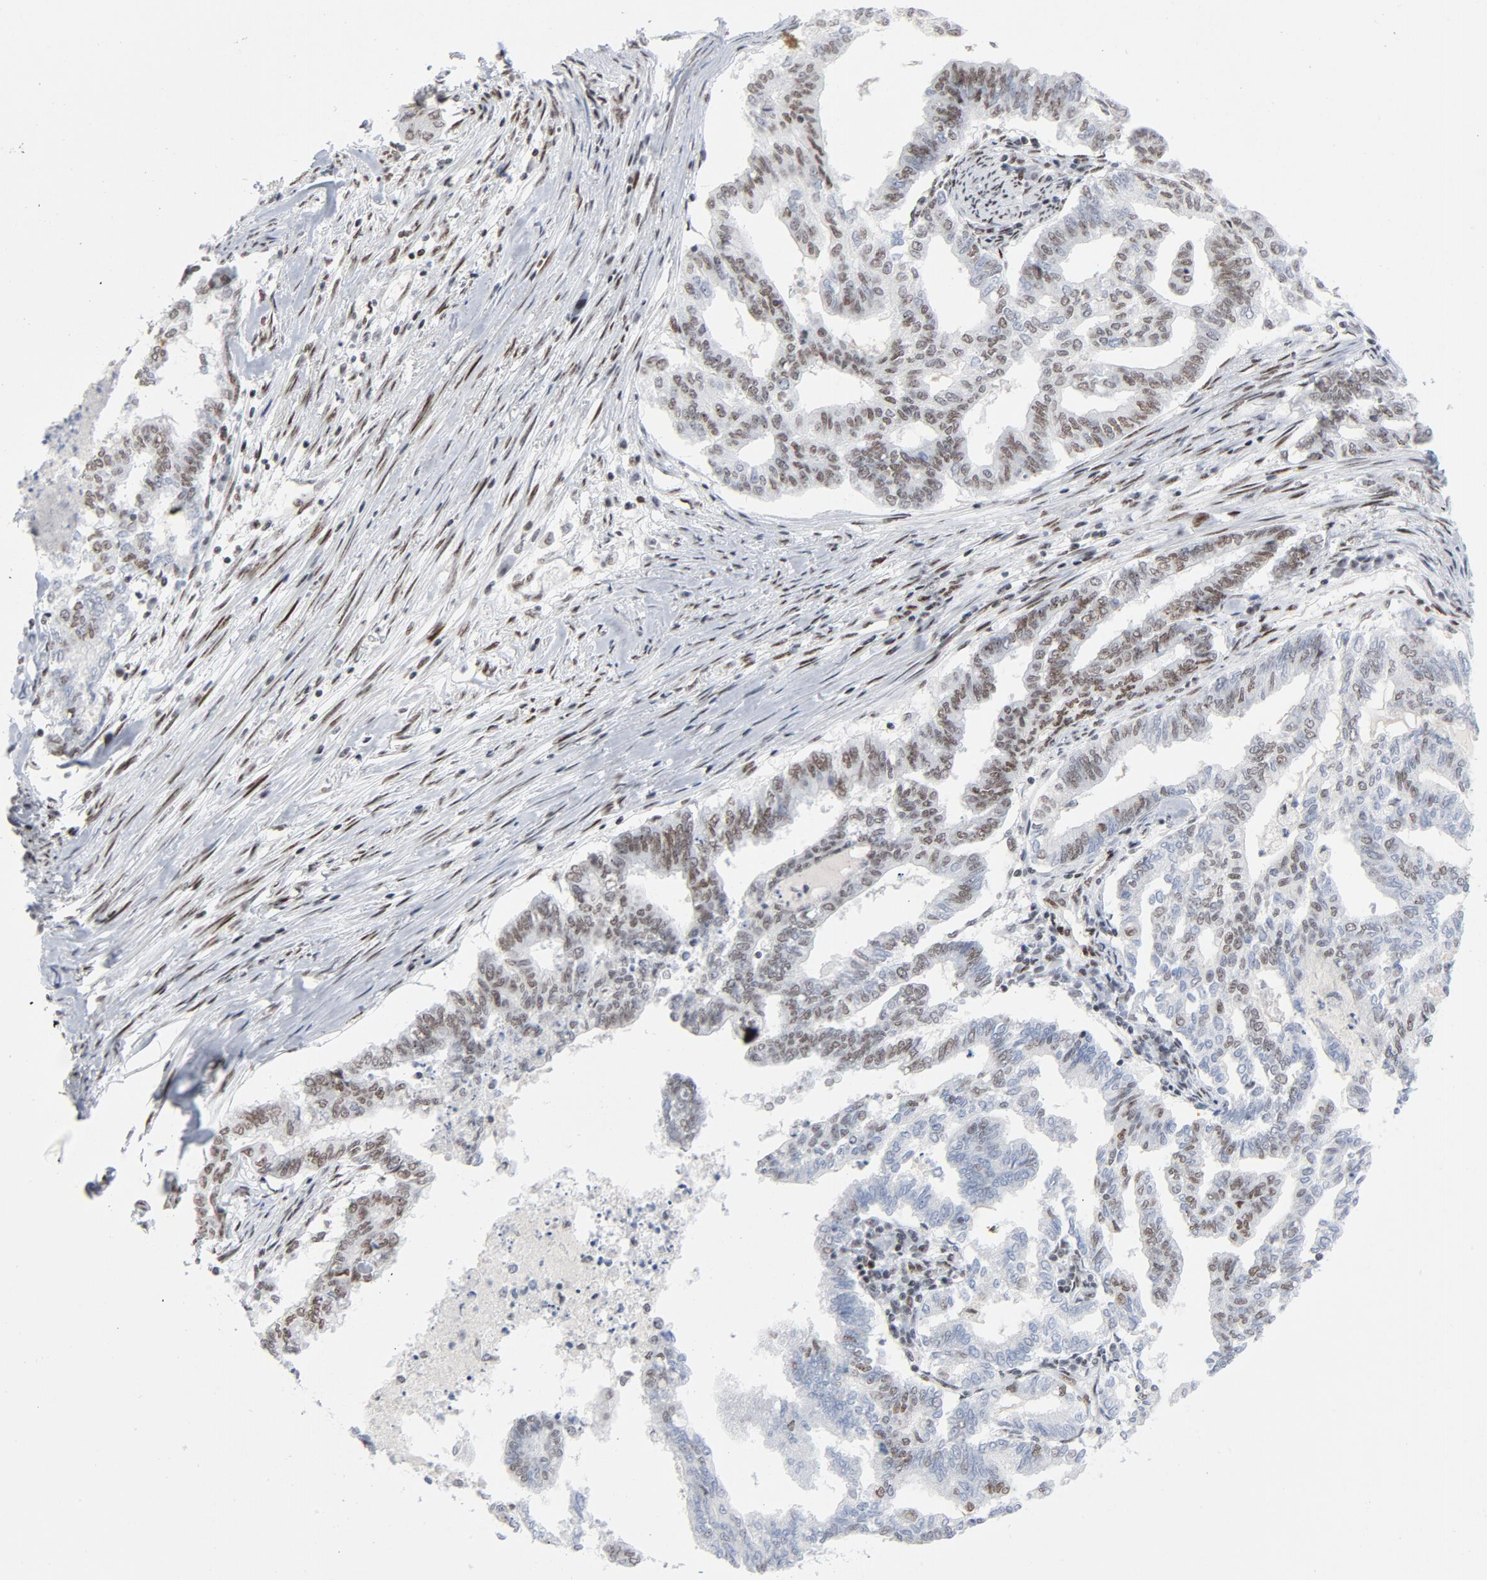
{"staining": {"intensity": "moderate", "quantity": "25%-75%", "location": "nuclear"}, "tissue": "endometrial cancer", "cell_type": "Tumor cells", "image_type": "cancer", "snomed": [{"axis": "morphology", "description": "Adenocarcinoma, NOS"}, {"axis": "topography", "description": "Endometrium"}], "caption": "Protein analysis of endometrial adenocarcinoma tissue exhibits moderate nuclear staining in approximately 25%-75% of tumor cells. Using DAB (3,3'-diaminobenzidine) (brown) and hematoxylin (blue) stains, captured at high magnification using brightfield microscopy.", "gene": "HSF1", "patient": {"sex": "female", "age": 79}}